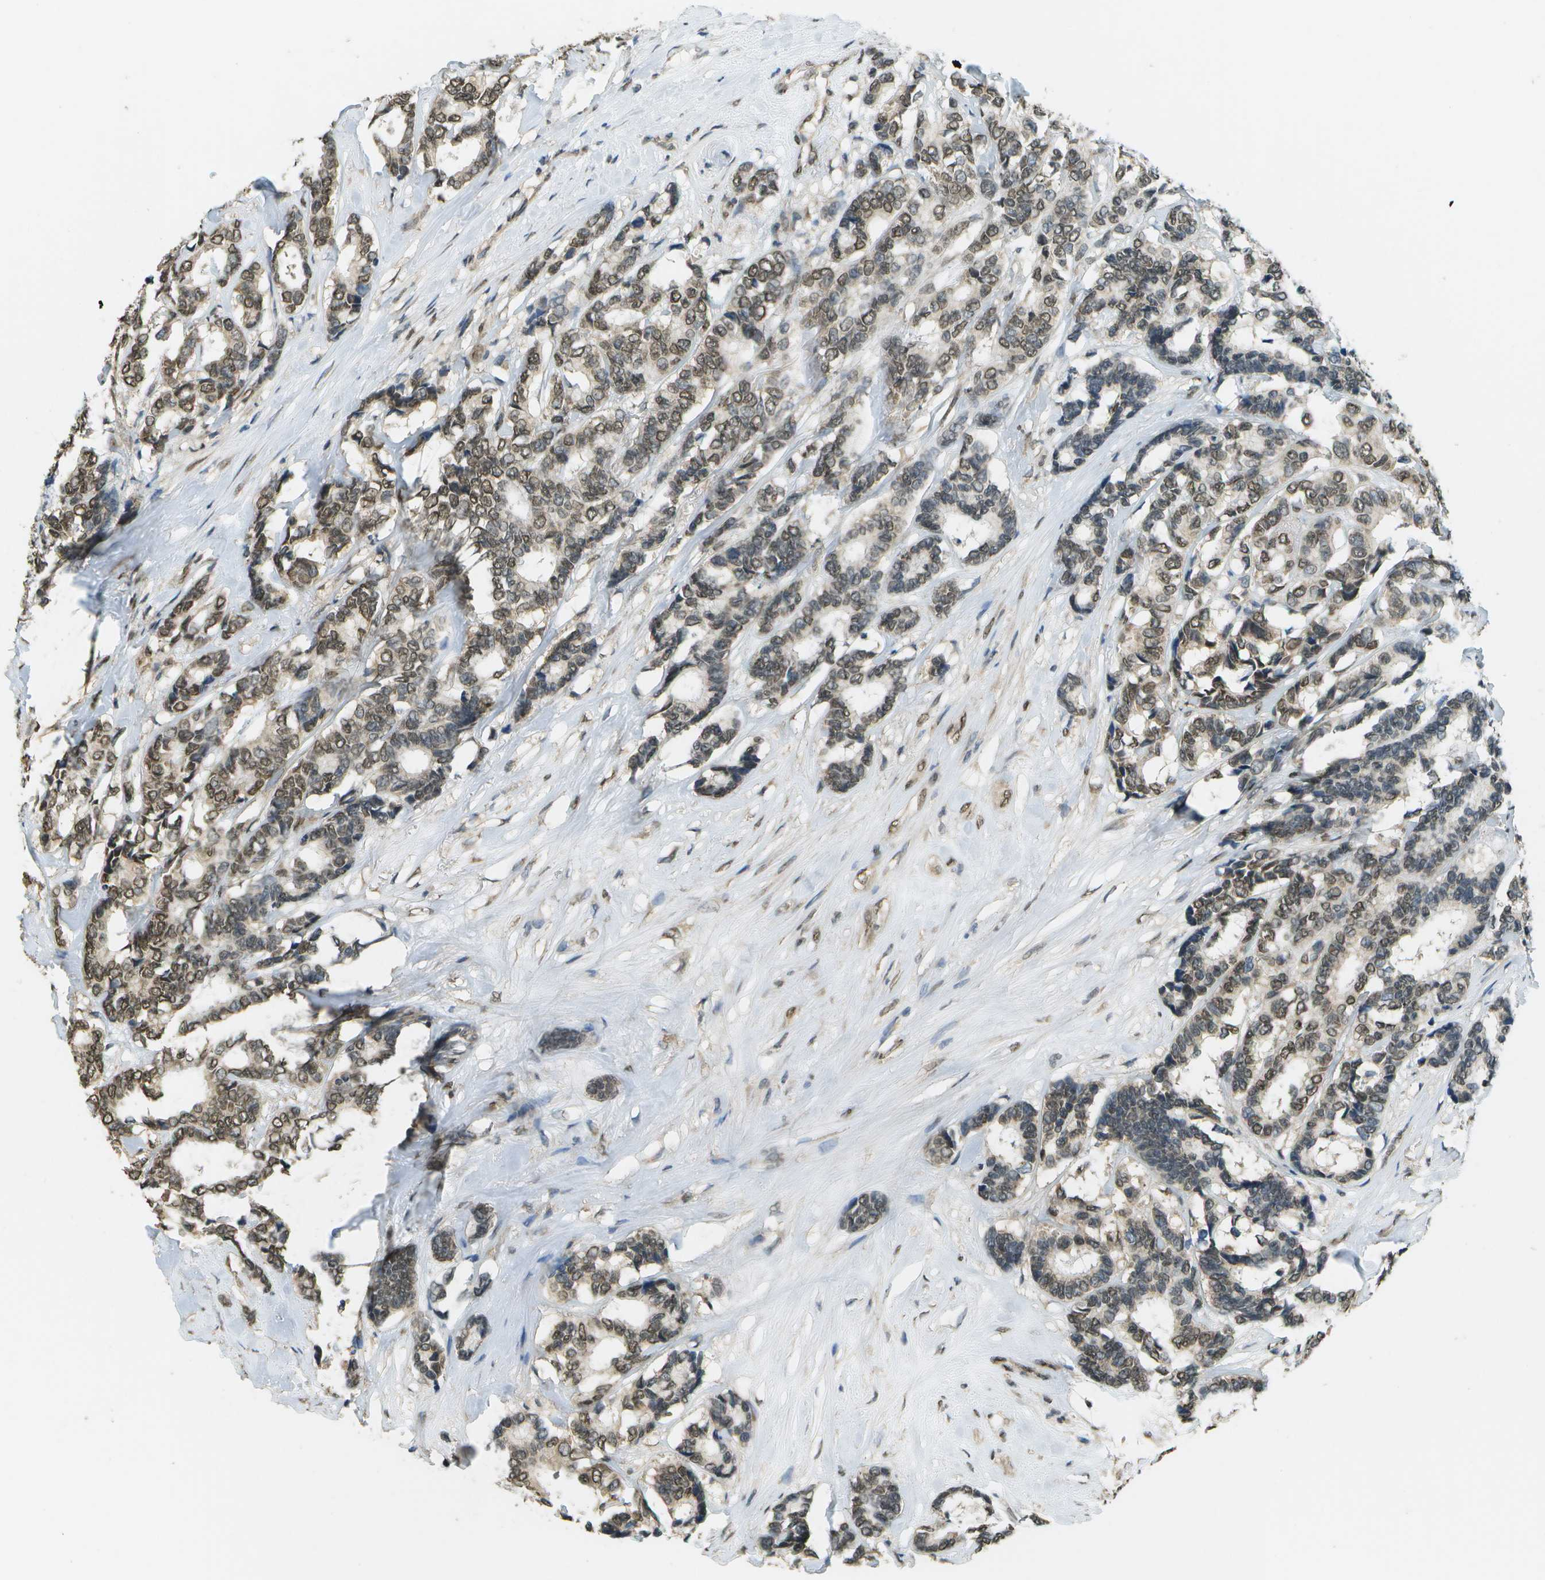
{"staining": {"intensity": "weak", "quantity": ">75%", "location": "nuclear"}, "tissue": "breast cancer", "cell_type": "Tumor cells", "image_type": "cancer", "snomed": [{"axis": "morphology", "description": "Duct carcinoma"}, {"axis": "topography", "description": "Breast"}], "caption": "Immunohistochemistry photomicrograph of human infiltrating ductal carcinoma (breast) stained for a protein (brown), which demonstrates low levels of weak nuclear positivity in approximately >75% of tumor cells.", "gene": "ABL2", "patient": {"sex": "female", "age": 87}}